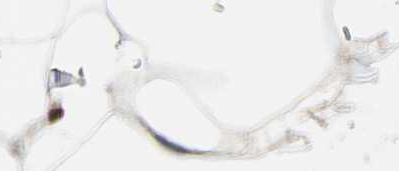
{"staining": {"intensity": "negative", "quantity": "none", "location": "none"}, "tissue": "adipose tissue", "cell_type": "Adipocytes", "image_type": "normal", "snomed": [{"axis": "morphology", "description": "Normal tissue, NOS"}, {"axis": "morphology", "description": "Duct carcinoma"}, {"axis": "topography", "description": "Breast"}, {"axis": "topography", "description": "Adipose tissue"}], "caption": "Immunohistochemistry (IHC) histopathology image of unremarkable adipose tissue: adipose tissue stained with DAB (3,3'-diaminobenzidine) exhibits no significant protein expression in adipocytes.", "gene": "DNAJB6", "patient": {"sex": "female", "age": 37}}